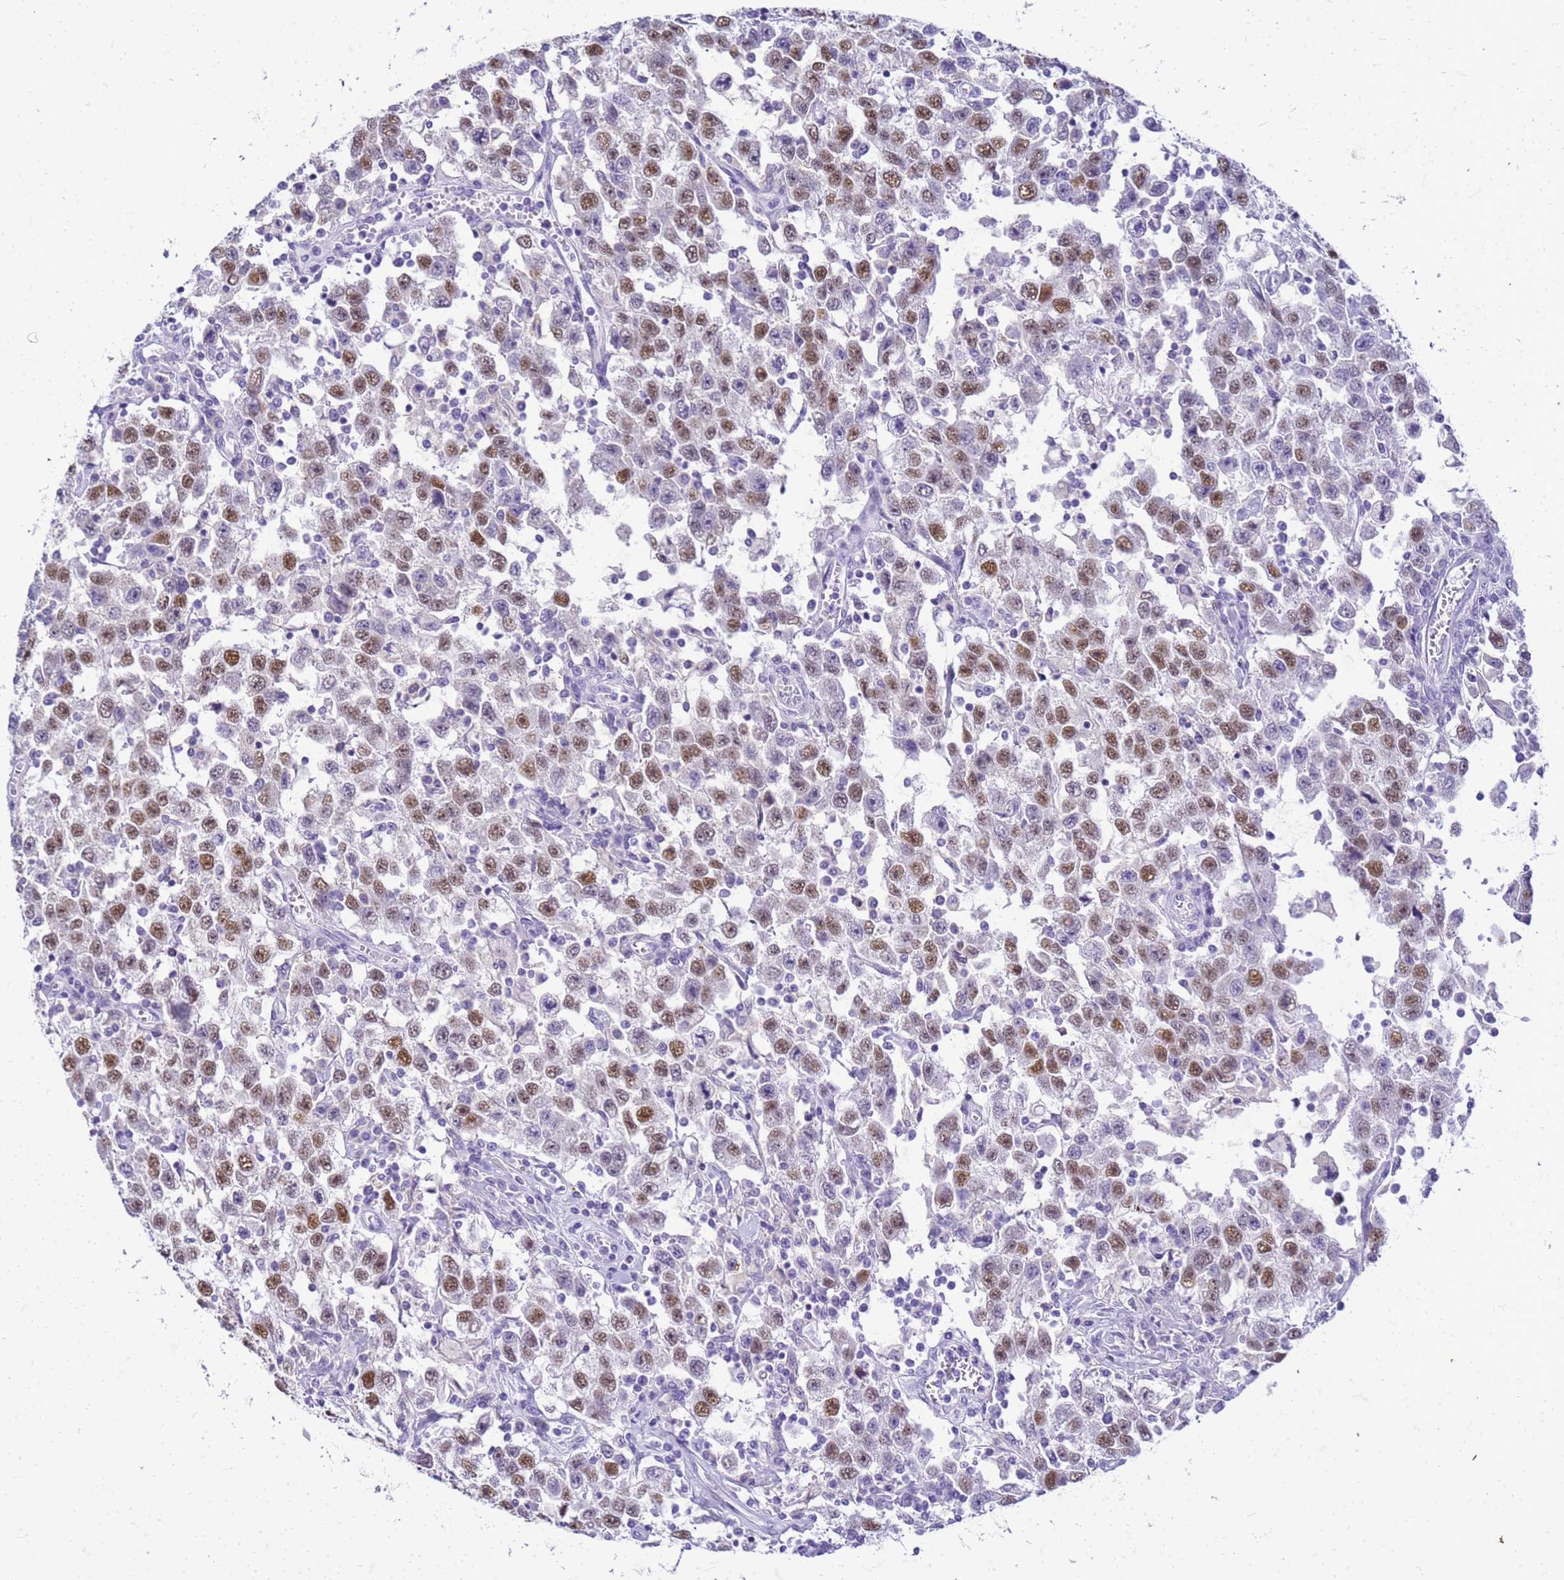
{"staining": {"intensity": "moderate", "quantity": ">75%", "location": "nuclear"}, "tissue": "testis cancer", "cell_type": "Tumor cells", "image_type": "cancer", "snomed": [{"axis": "morphology", "description": "Seminoma, NOS"}, {"axis": "topography", "description": "Testis"}], "caption": "Immunohistochemical staining of testis cancer exhibits medium levels of moderate nuclear protein staining in approximately >75% of tumor cells. The protein is shown in brown color, while the nuclei are stained blue.", "gene": "CFAP100", "patient": {"sex": "male", "age": 41}}